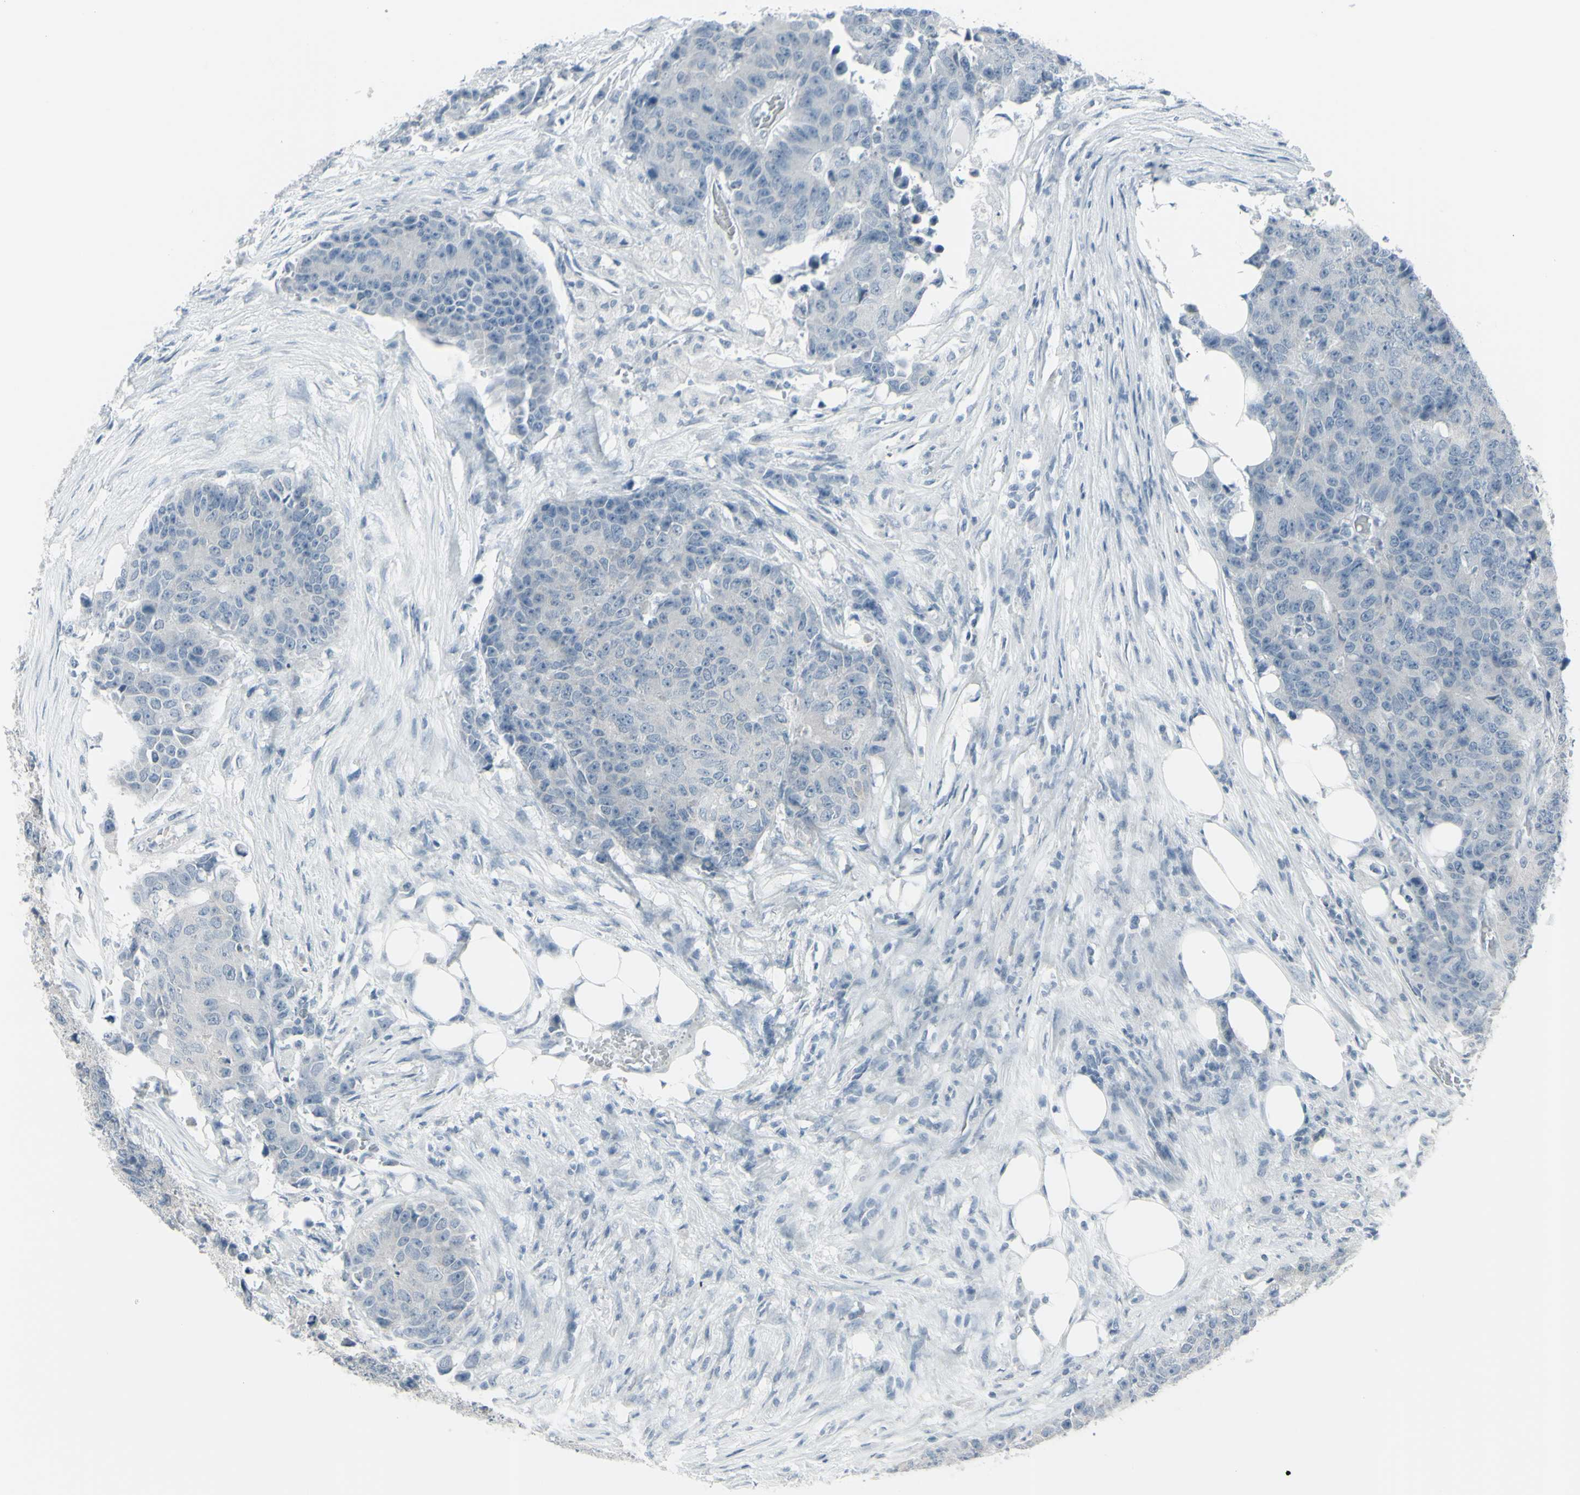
{"staining": {"intensity": "negative", "quantity": "none", "location": "none"}, "tissue": "colorectal cancer", "cell_type": "Tumor cells", "image_type": "cancer", "snomed": [{"axis": "morphology", "description": "Adenocarcinoma, NOS"}, {"axis": "topography", "description": "Colon"}], "caption": "IHC of human colorectal cancer shows no positivity in tumor cells.", "gene": "RAB3A", "patient": {"sex": "female", "age": 86}}